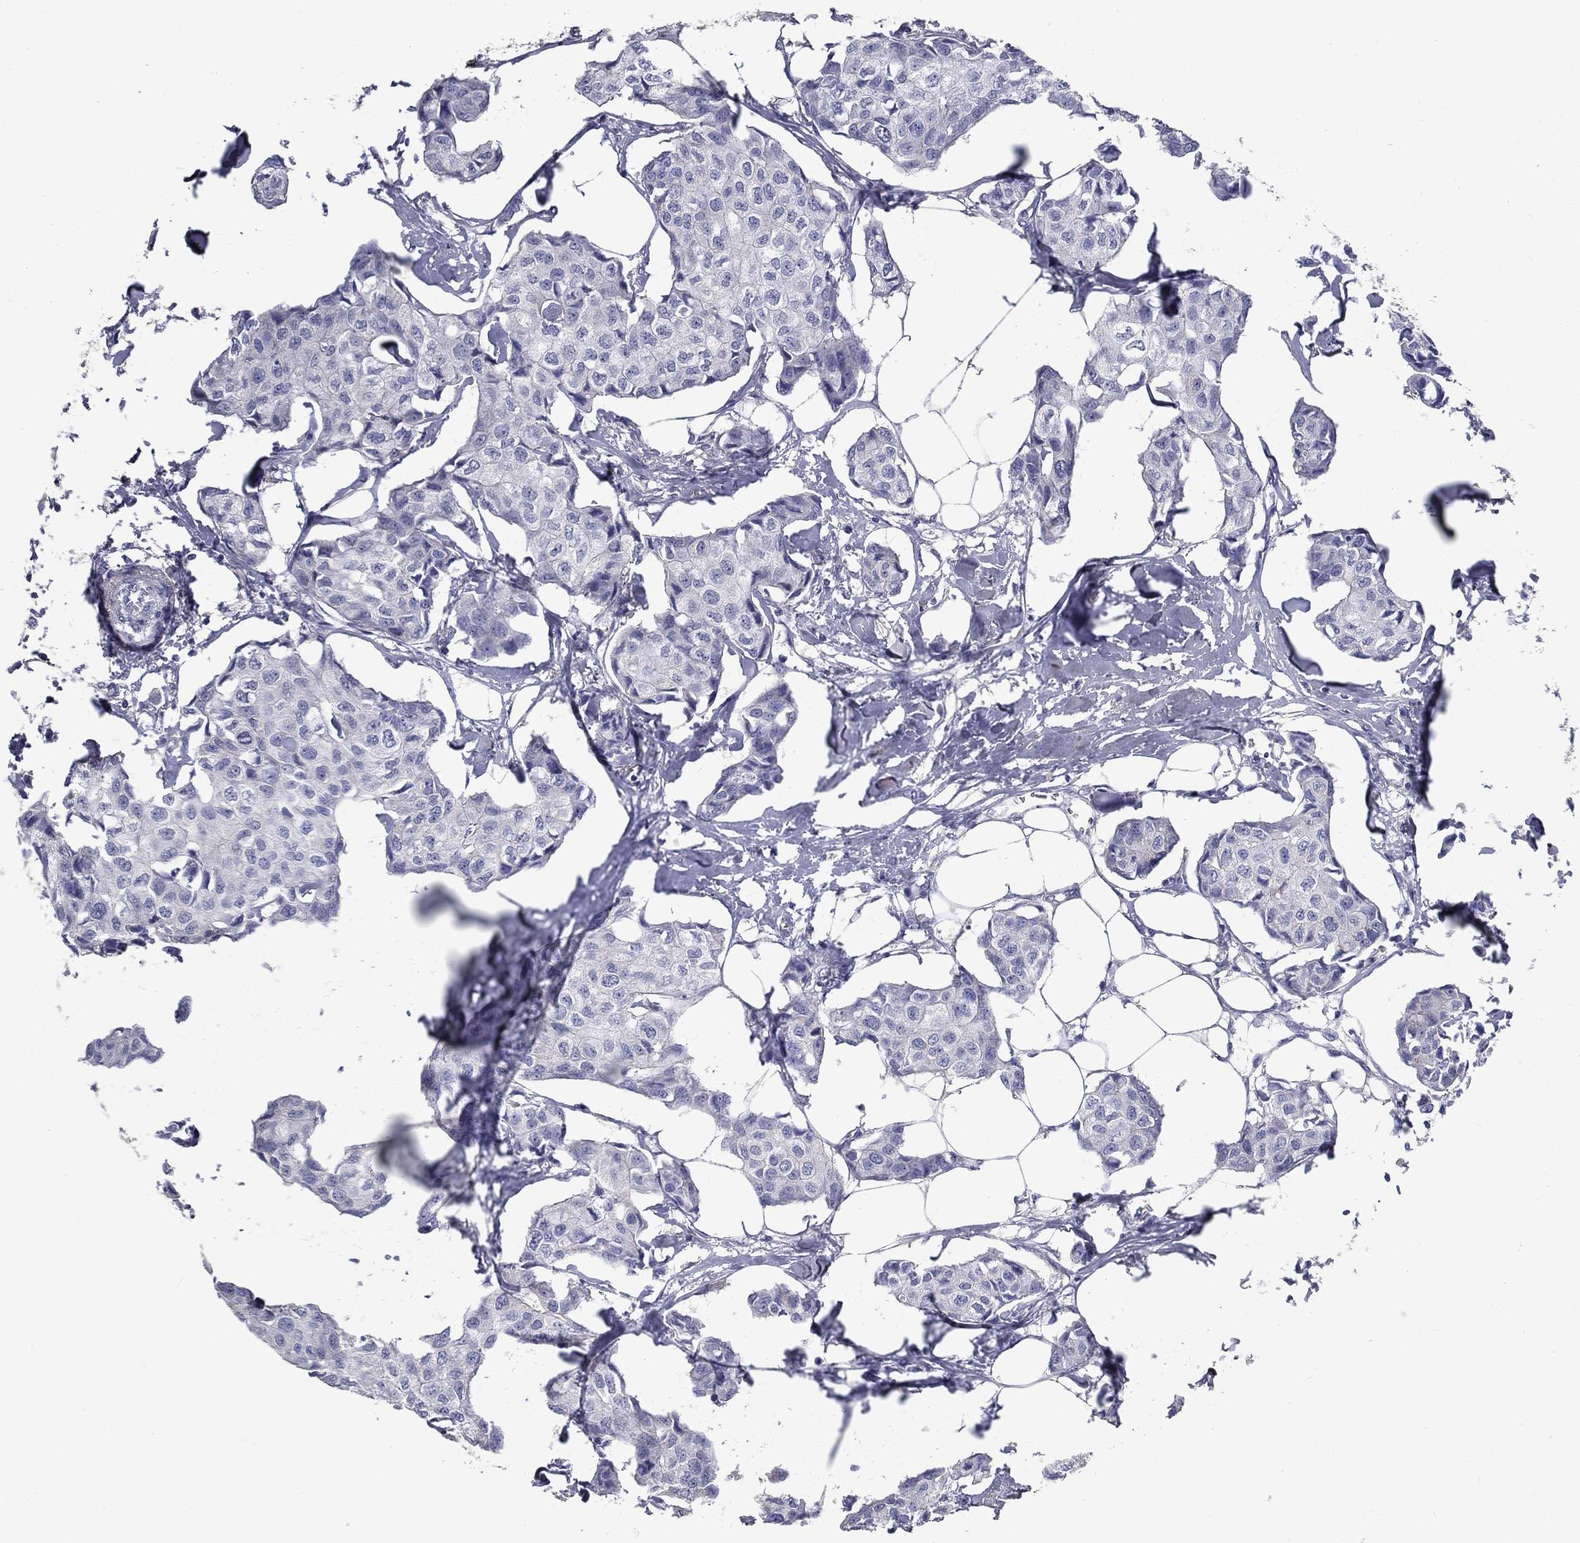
{"staining": {"intensity": "negative", "quantity": "none", "location": "none"}, "tissue": "breast cancer", "cell_type": "Tumor cells", "image_type": "cancer", "snomed": [{"axis": "morphology", "description": "Duct carcinoma"}, {"axis": "topography", "description": "Breast"}], "caption": "Immunohistochemistry image of neoplastic tissue: human intraductal carcinoma (breast) stained with DAB (3,3'-diaminobenzidine) demonstrates no significant protein positivity in tumor cells.", "gene": "ANXA10", "patient": {"sex": "female", "age": 80}}